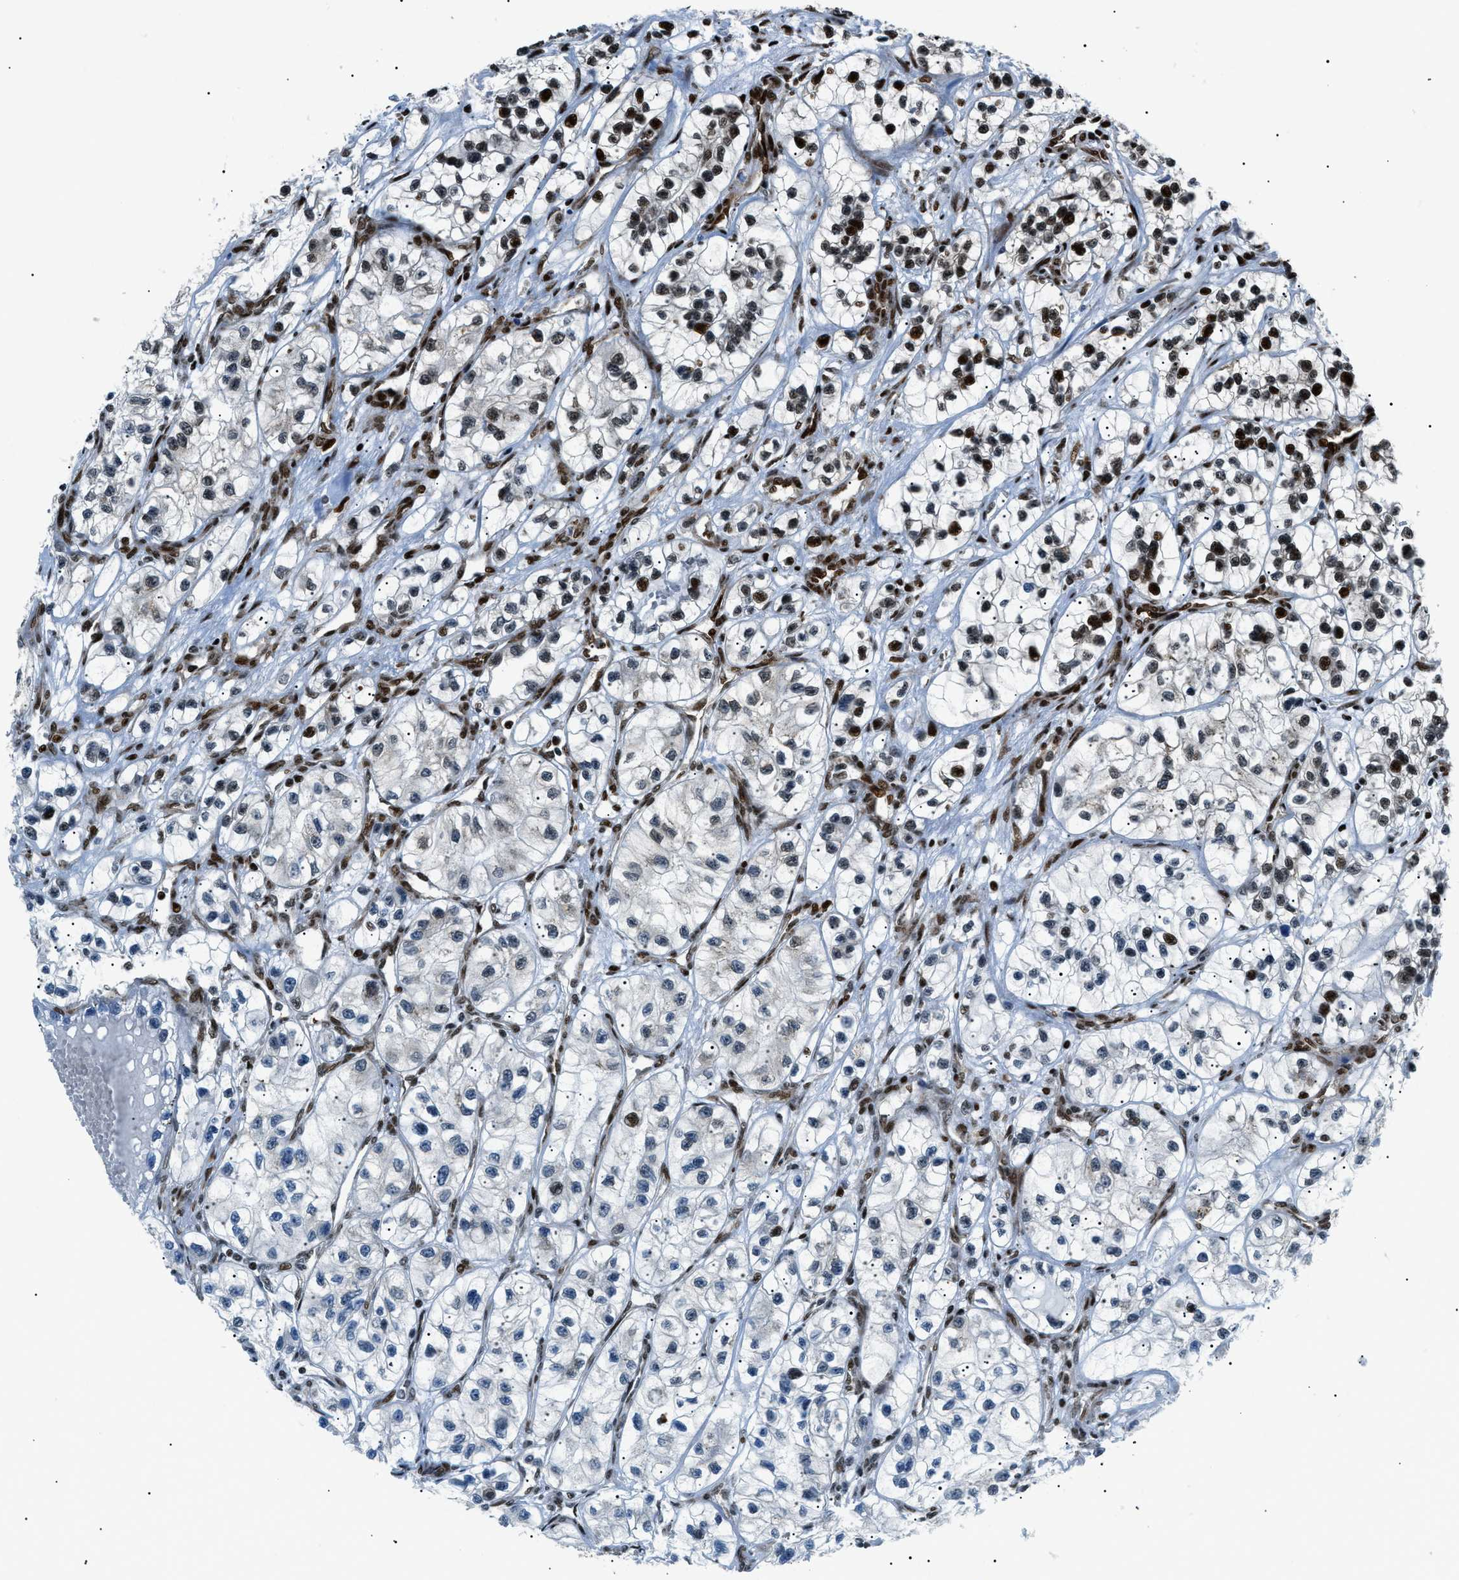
{"staining": {"intensity": "strong", "quantity": "<25%", "location": "nuclear"}, "tissue": "renal cancer", "cell_type": "Tumor cells", "image_type": "cancer", "snomed": [{"axis": "morphology", "description": "Adenocarcinoma, NOS"}, {"axis": "topography", "description": "Kidney"}], "caption": "High-magnification brightfield microscopy of renal cancer stained with DAB (3,3'-diaminobenzidine) (brown) and counterstained with hematoxylin (blue). tumor cells exhibit strong nuclear positivity is seen in approximately<25% of cells.", "gene": "HNRNPK", "patient": {"sex": "female", "age": 57}}